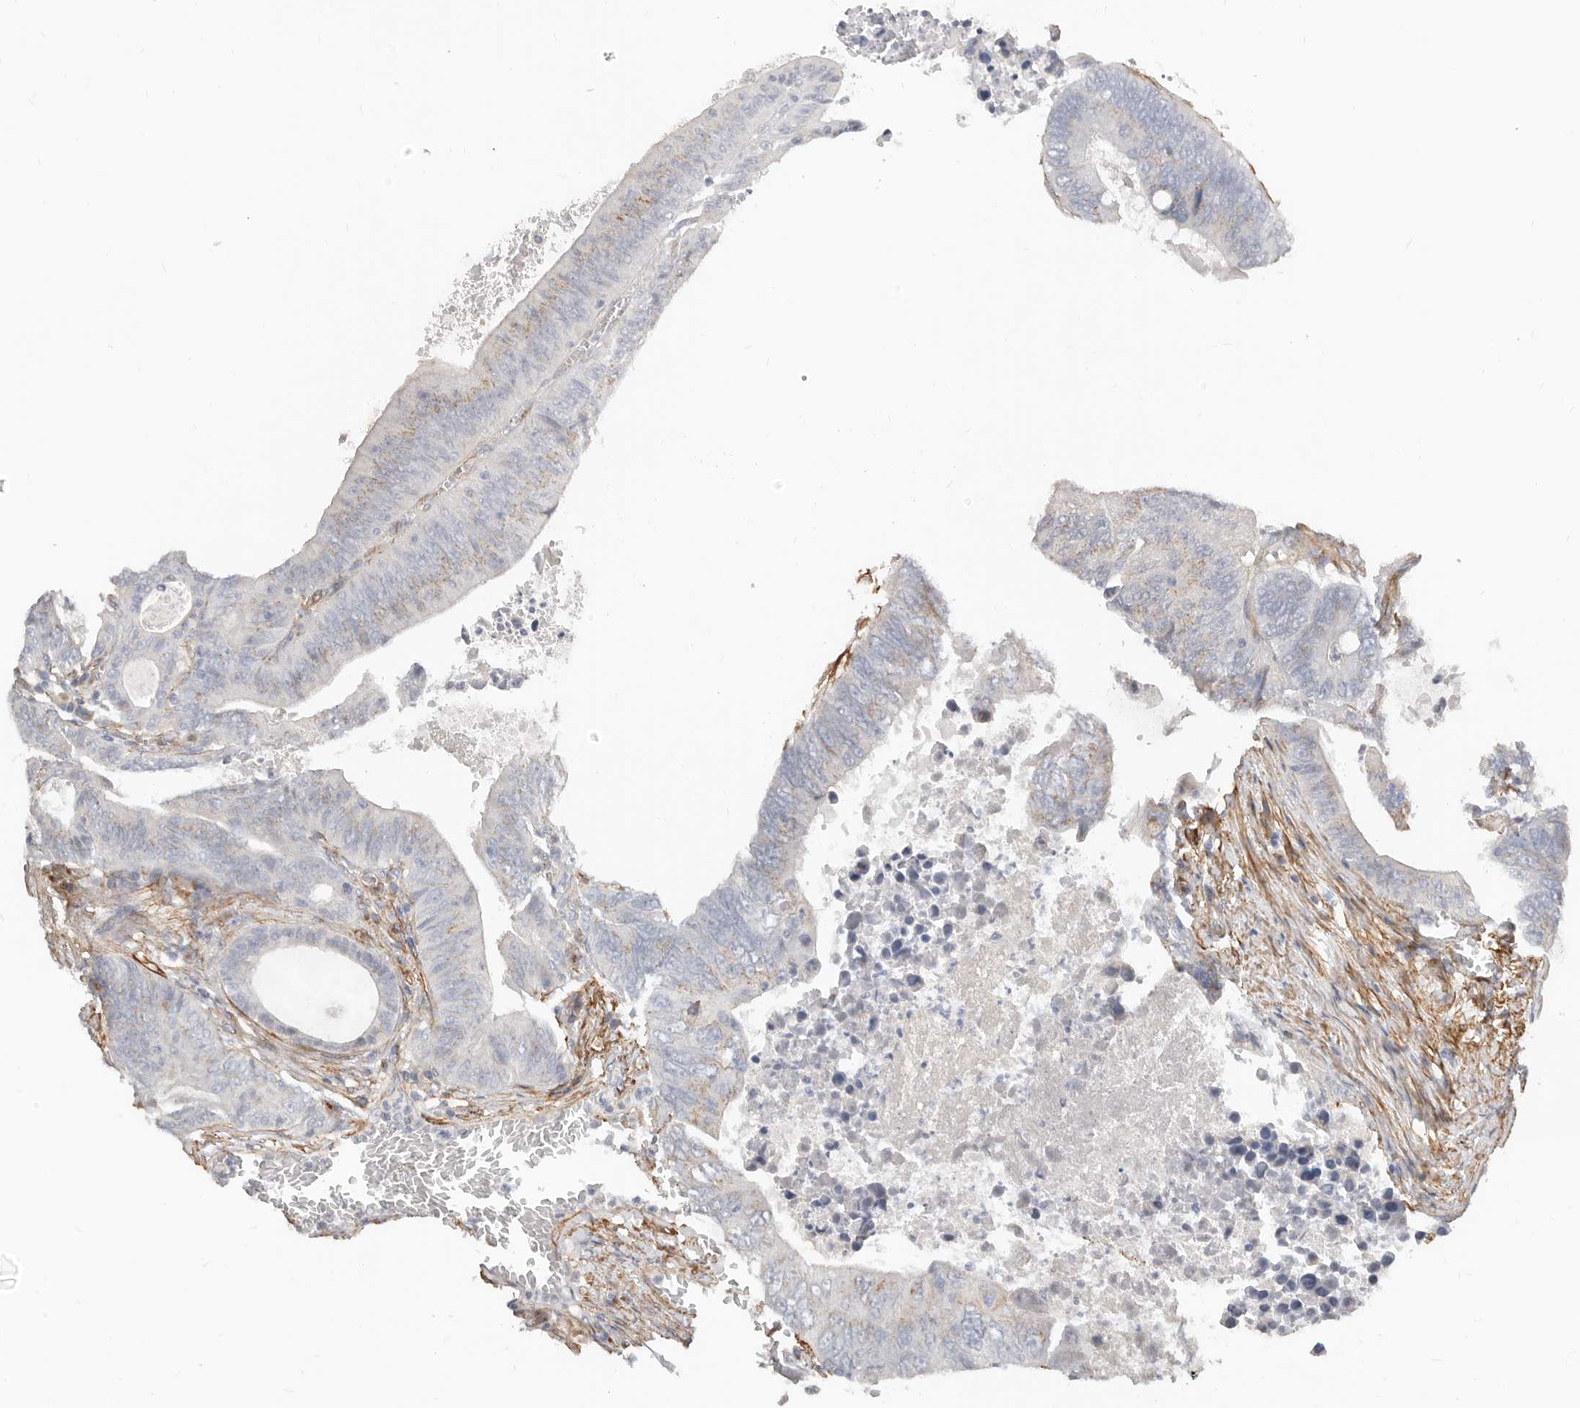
{"staining": {"intensity": "weak", "quantity": ">75%", "location": "cytoplasmic/membranous"}, "tissue": "colorectal cancer", "cell_type": "Tumor cells", "image_type": "cancer", "snomed": [{"axis": "morphology", "description": "Adenocarcinoma, NOS"}, {"axis": "topography", "description": "Colon"}], "caption": "Protein staining of colorectal cancer tissue shows weak cytoplasmic/membranous expression in approximately >75% of tumor cells.", "gene": "RABAC1", "patient": {"sex": "male", "age": 87}}